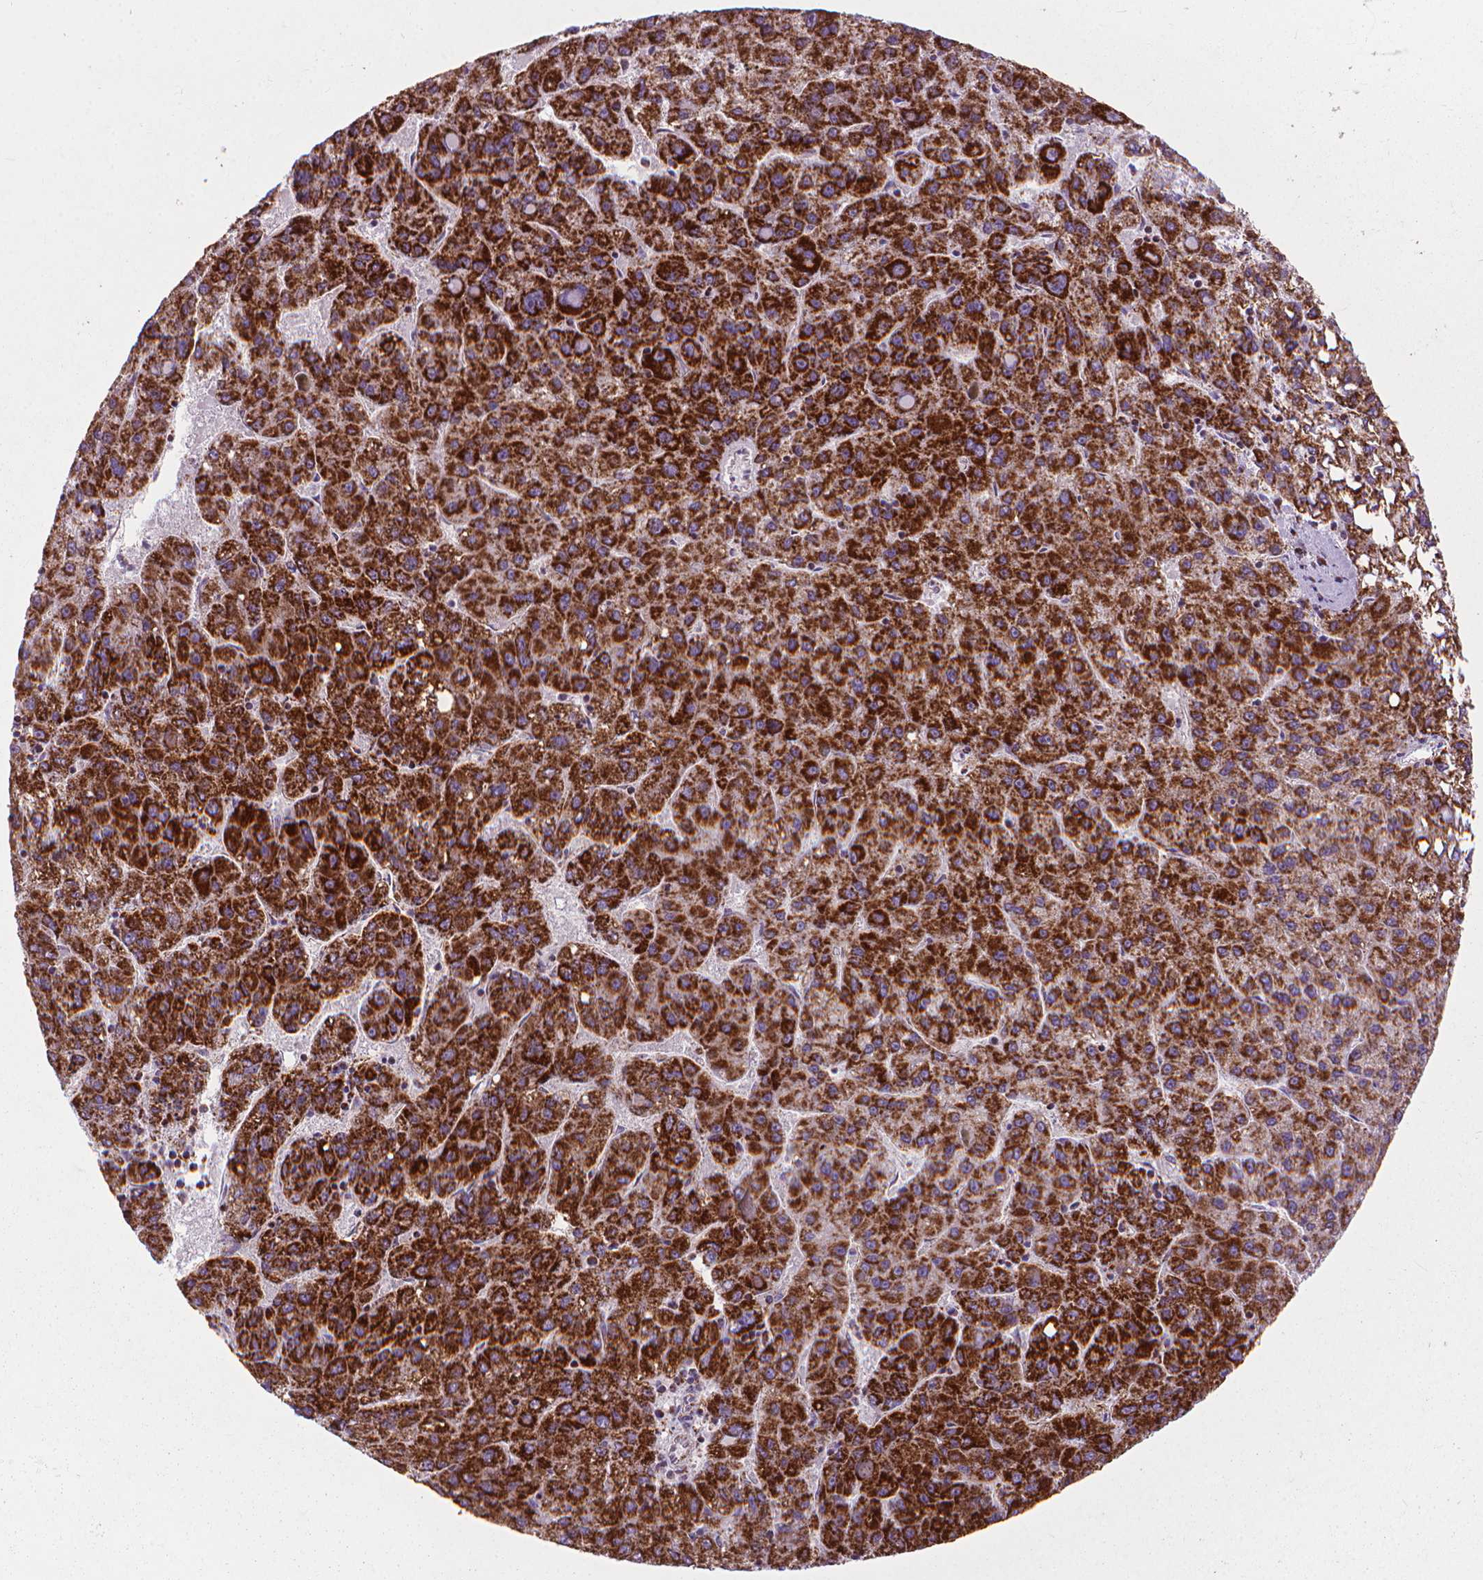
{"staining": {"intensity": "strong", "quantity": ">75%", "location": "cytoplasmic/membranous"}, "tissue": "liver cancer", "cell_type": "Tumor cells", "image_type": "cancer", "snomed": [{"axis": "morphology", "description": "Carcinoma, Hepatocellular, NOS"}, {"axis": "topography", "description": "Liver"}], "caption": "A brown stain labels strong cytoplasmic/membranous expression of a protein in liver hepatocellular carcinoma tumor cells.", "gene": "VDAC1", "patient": {"sex": "female", "age": 82}}